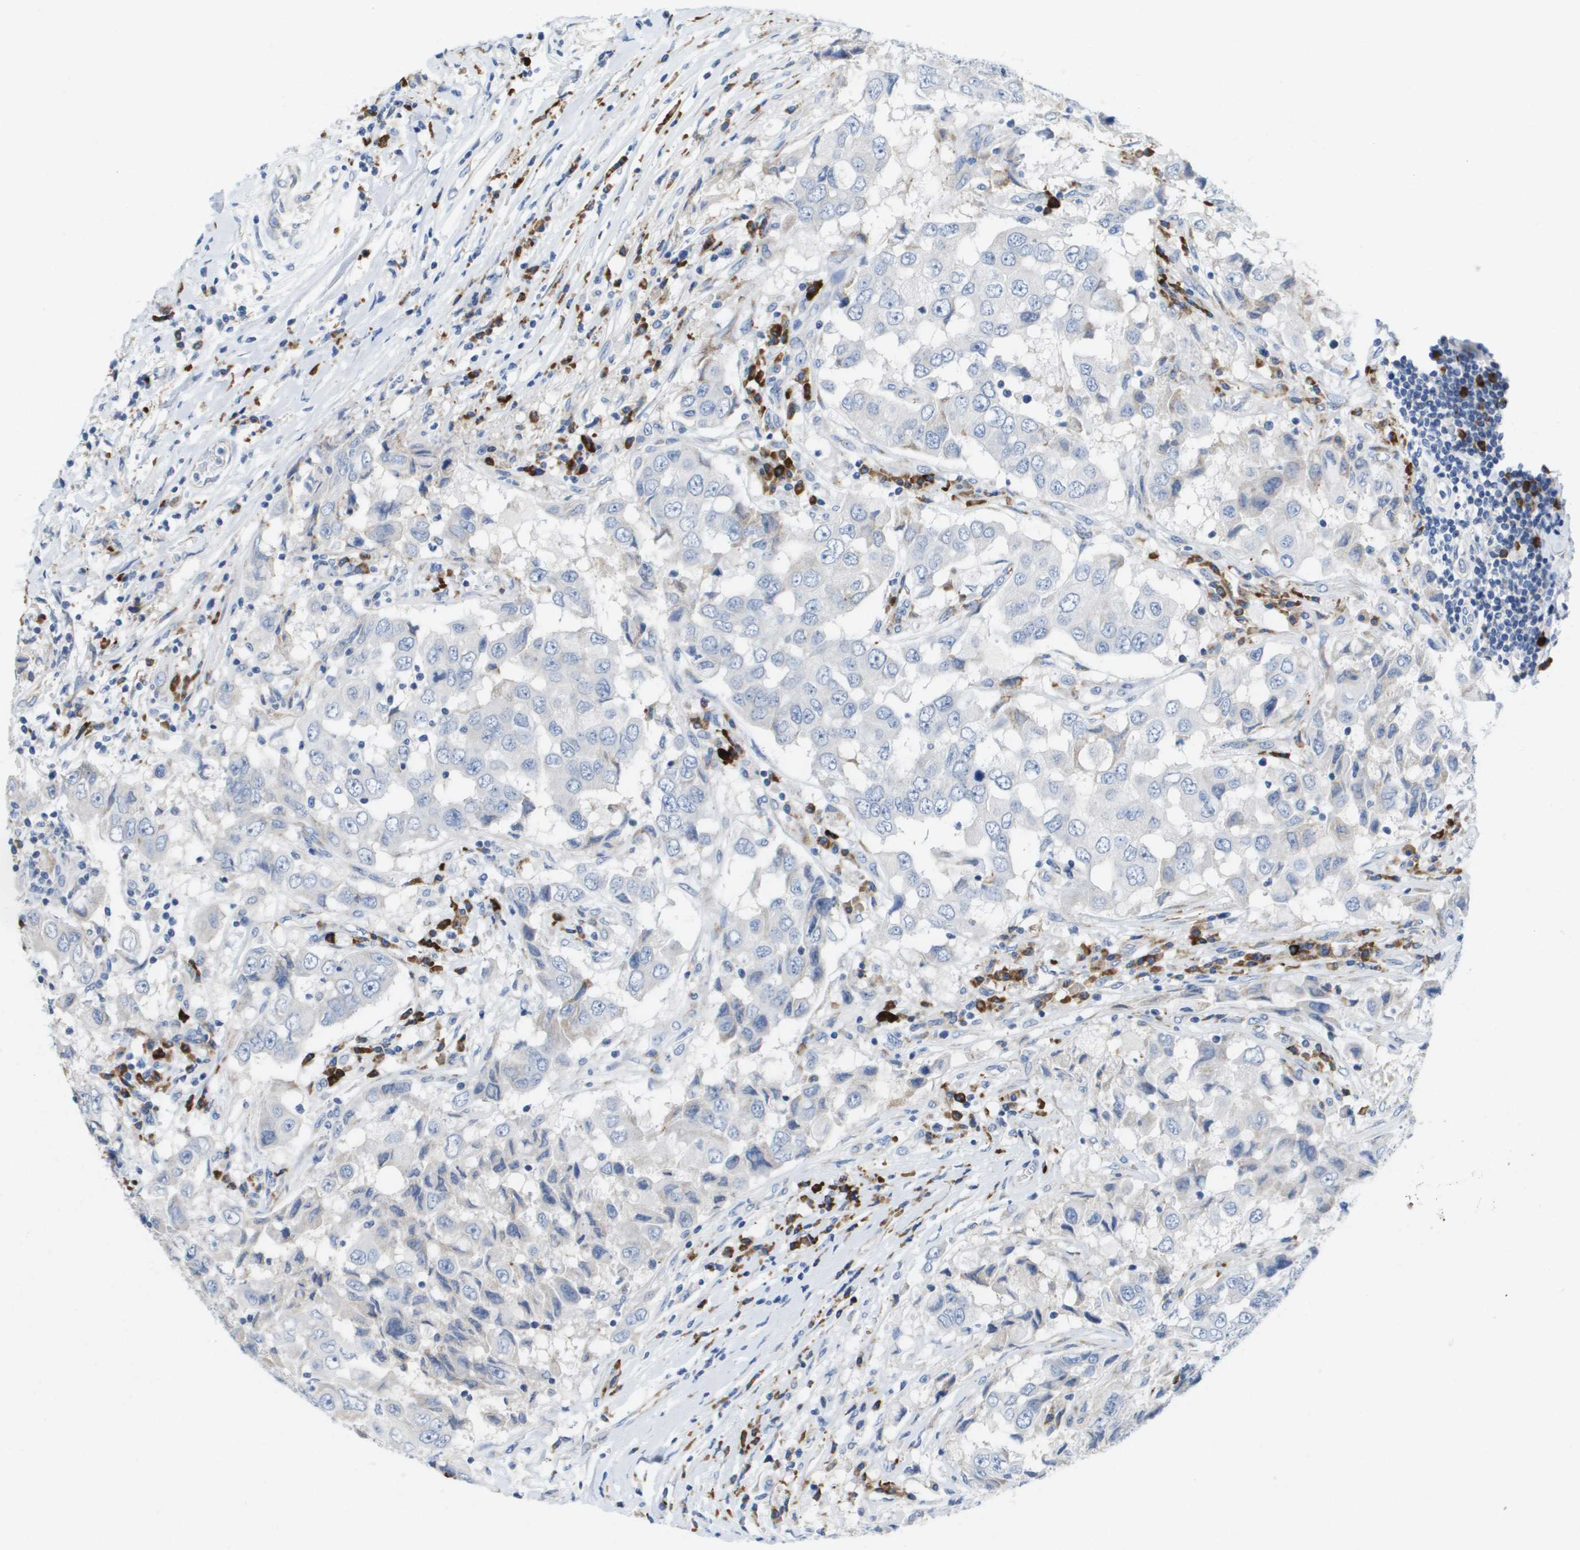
{"staining": {"intensity": "negative", "quantity": "none", "location": "none"}, "tissue": "breast cancer", "cell_type": "Tumor cells", "image_type": "cancer", "snomed": [{"axis": "morphology", "description": "Duct carcinoma"}, {"axis": "topography", "description": "Breast"}], "caption": "Protein analysis of infiltrating ductal carcinoma (breast) reveals no significant expression in tumor cells.", "gene": "CD3G", "patient": {"sex": "female", "age": 27}}